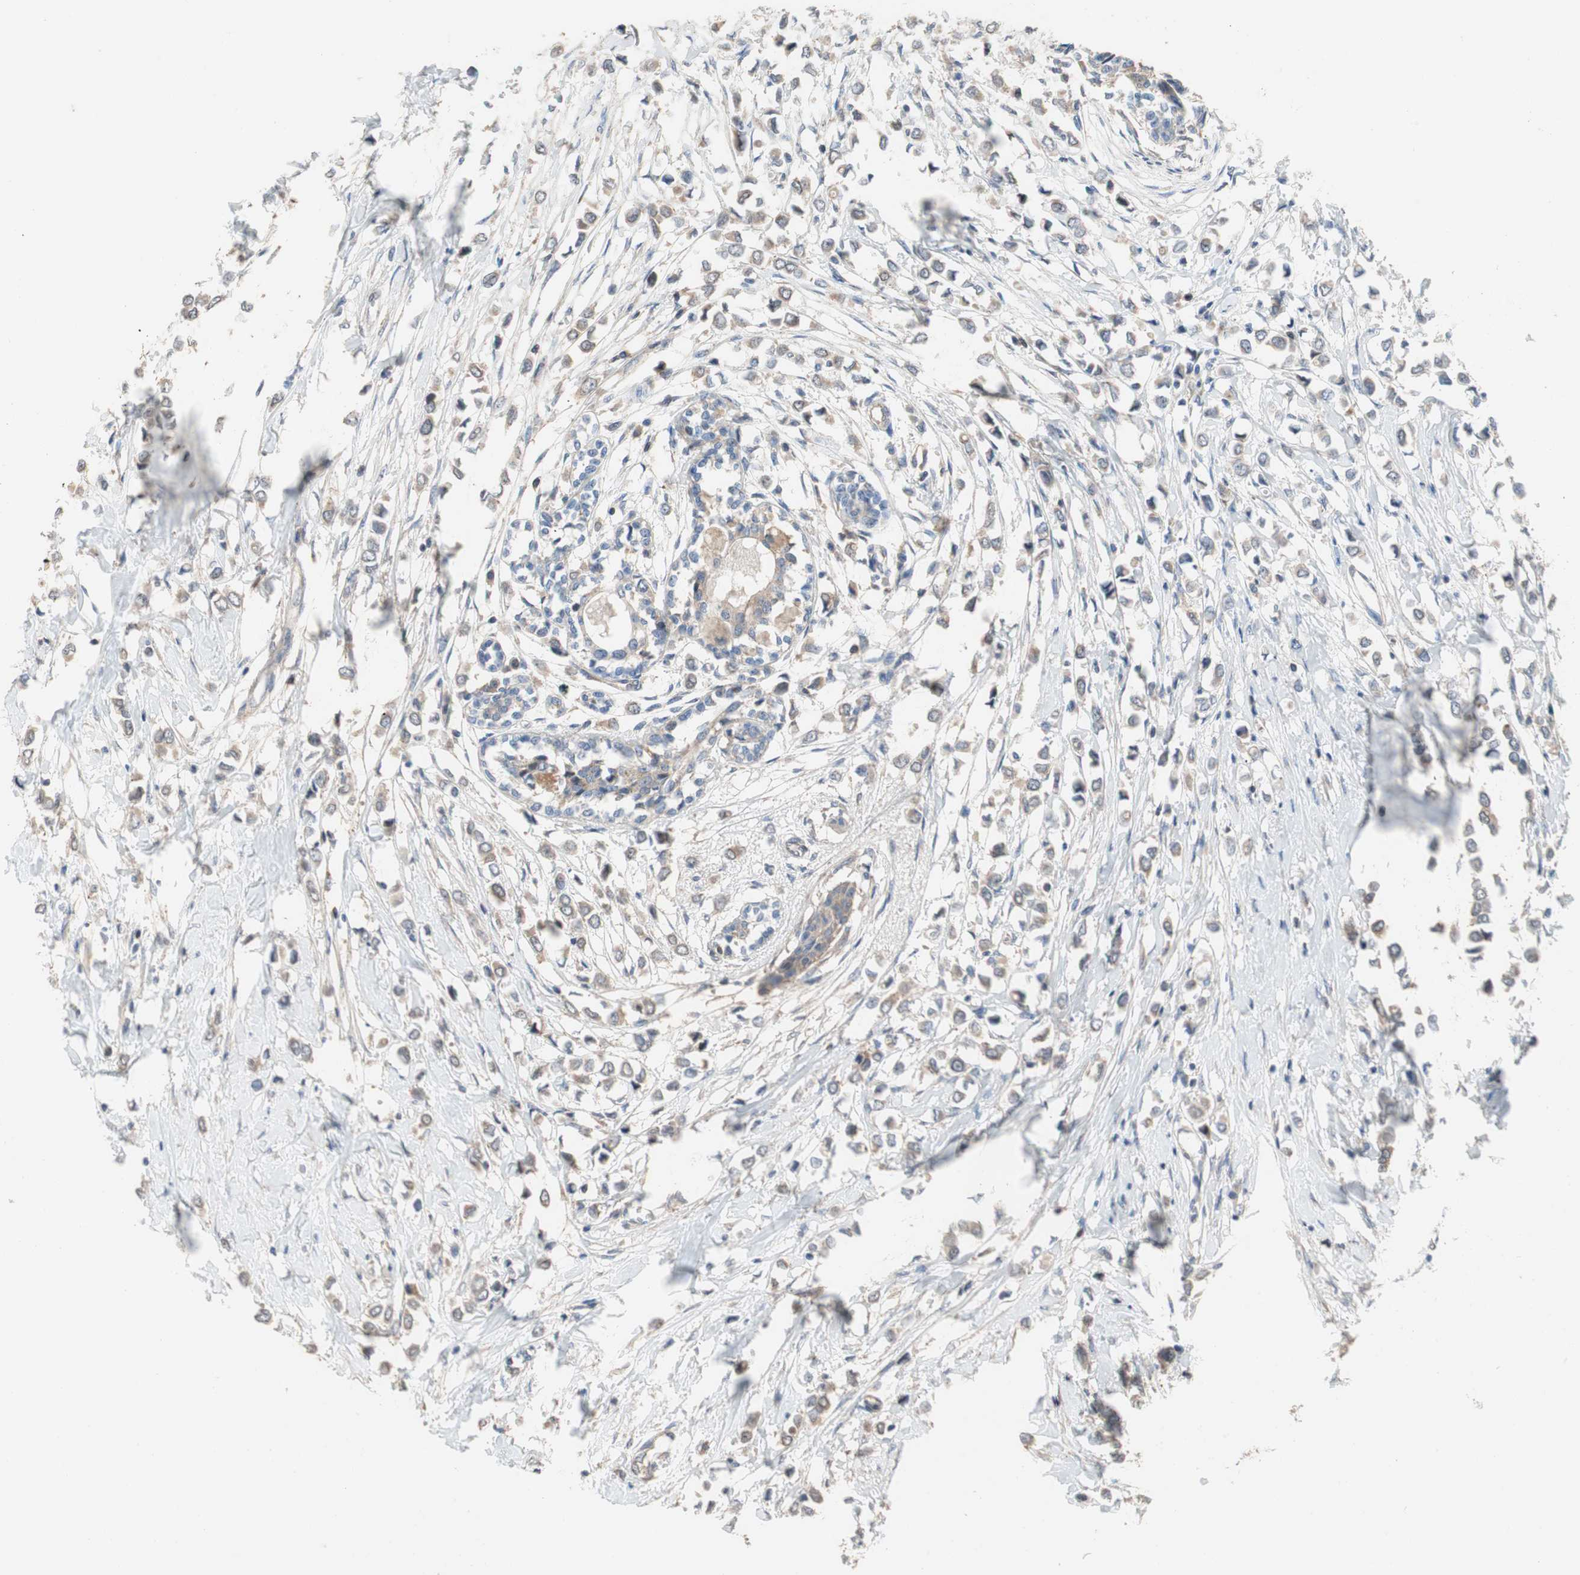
{"staining": {"intensity": "weak", "quantity": ">75%", "location": "cytoplasmic/membranous"}, "tissue": "breast cancer", "cell_type": "Tumor cells", "image_type": "cancer", "snomed": [{"axis": "morphology", "description": "Lobular carcinoma"}, {"axis": "topography", "description": "Breast"}], "caption": "The photomicrograph displays staining of breast cancer, revealing weak cytoplasmic/membranous protein positivity (brown color) within tumor cells.", "gene": "MAP4K2", "patient": {"sex": "female", "age": 51}}